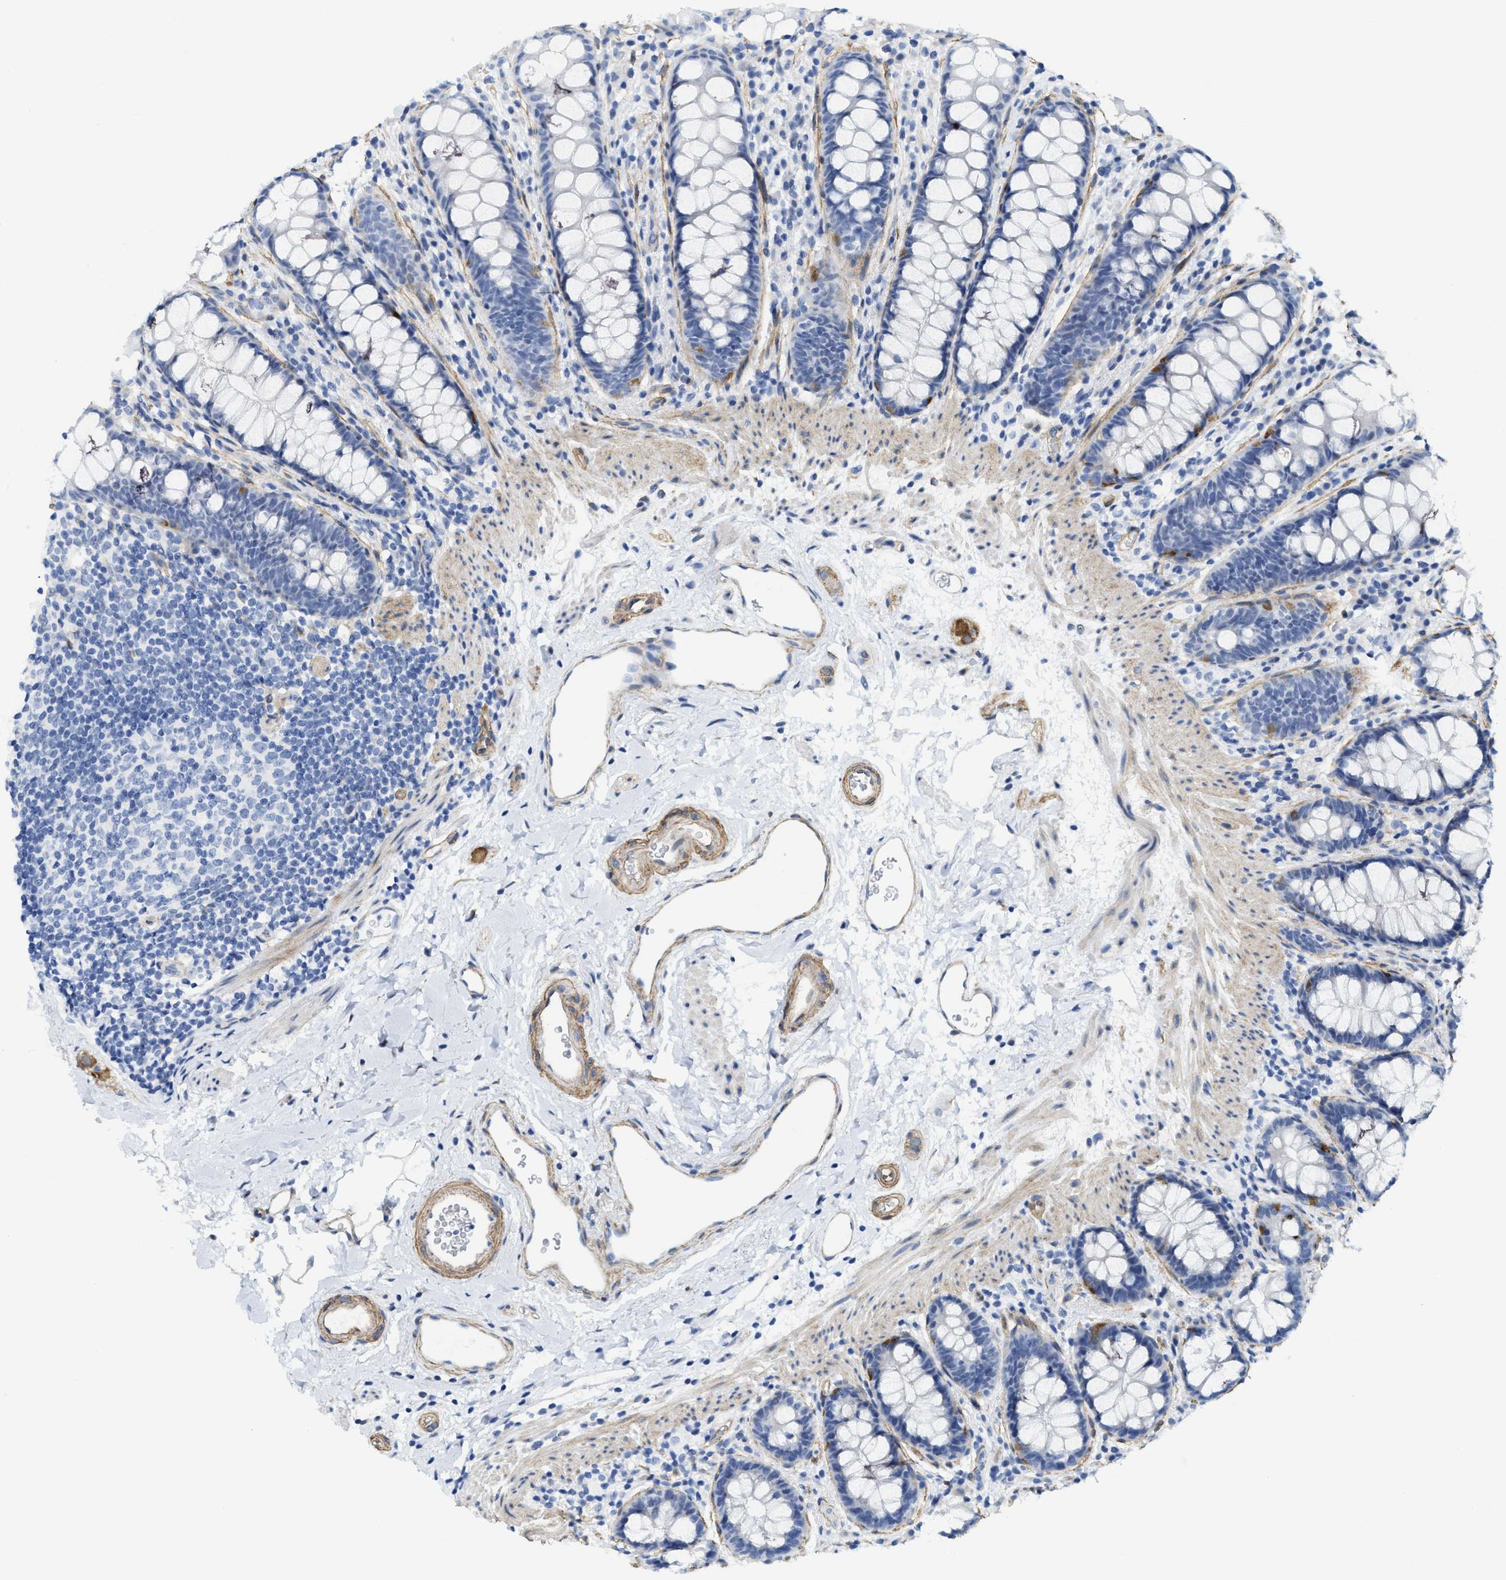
{"staining": {"intensity": "negative", "quantity": "none", "location": "none"}, "tissue": "rectum", "cell_type": "Glandular cells", "image_type": "normal", "snomed": [{"axis": "morphology", "description": "Normal tissue, NOS"}, {"axis": "topography", "description": "Rectum"}], "caption": "DAB immunohistochemical staining of benign human rectum exhibits no significant positivity in glandular cells. (Stains: DAB immunohistochemistry with hematoxylin counter stain, Microscopy: brightfield microscopy at high magnification).", "gene": "TUB", "patient": {"sex": "female", "age": 65}}